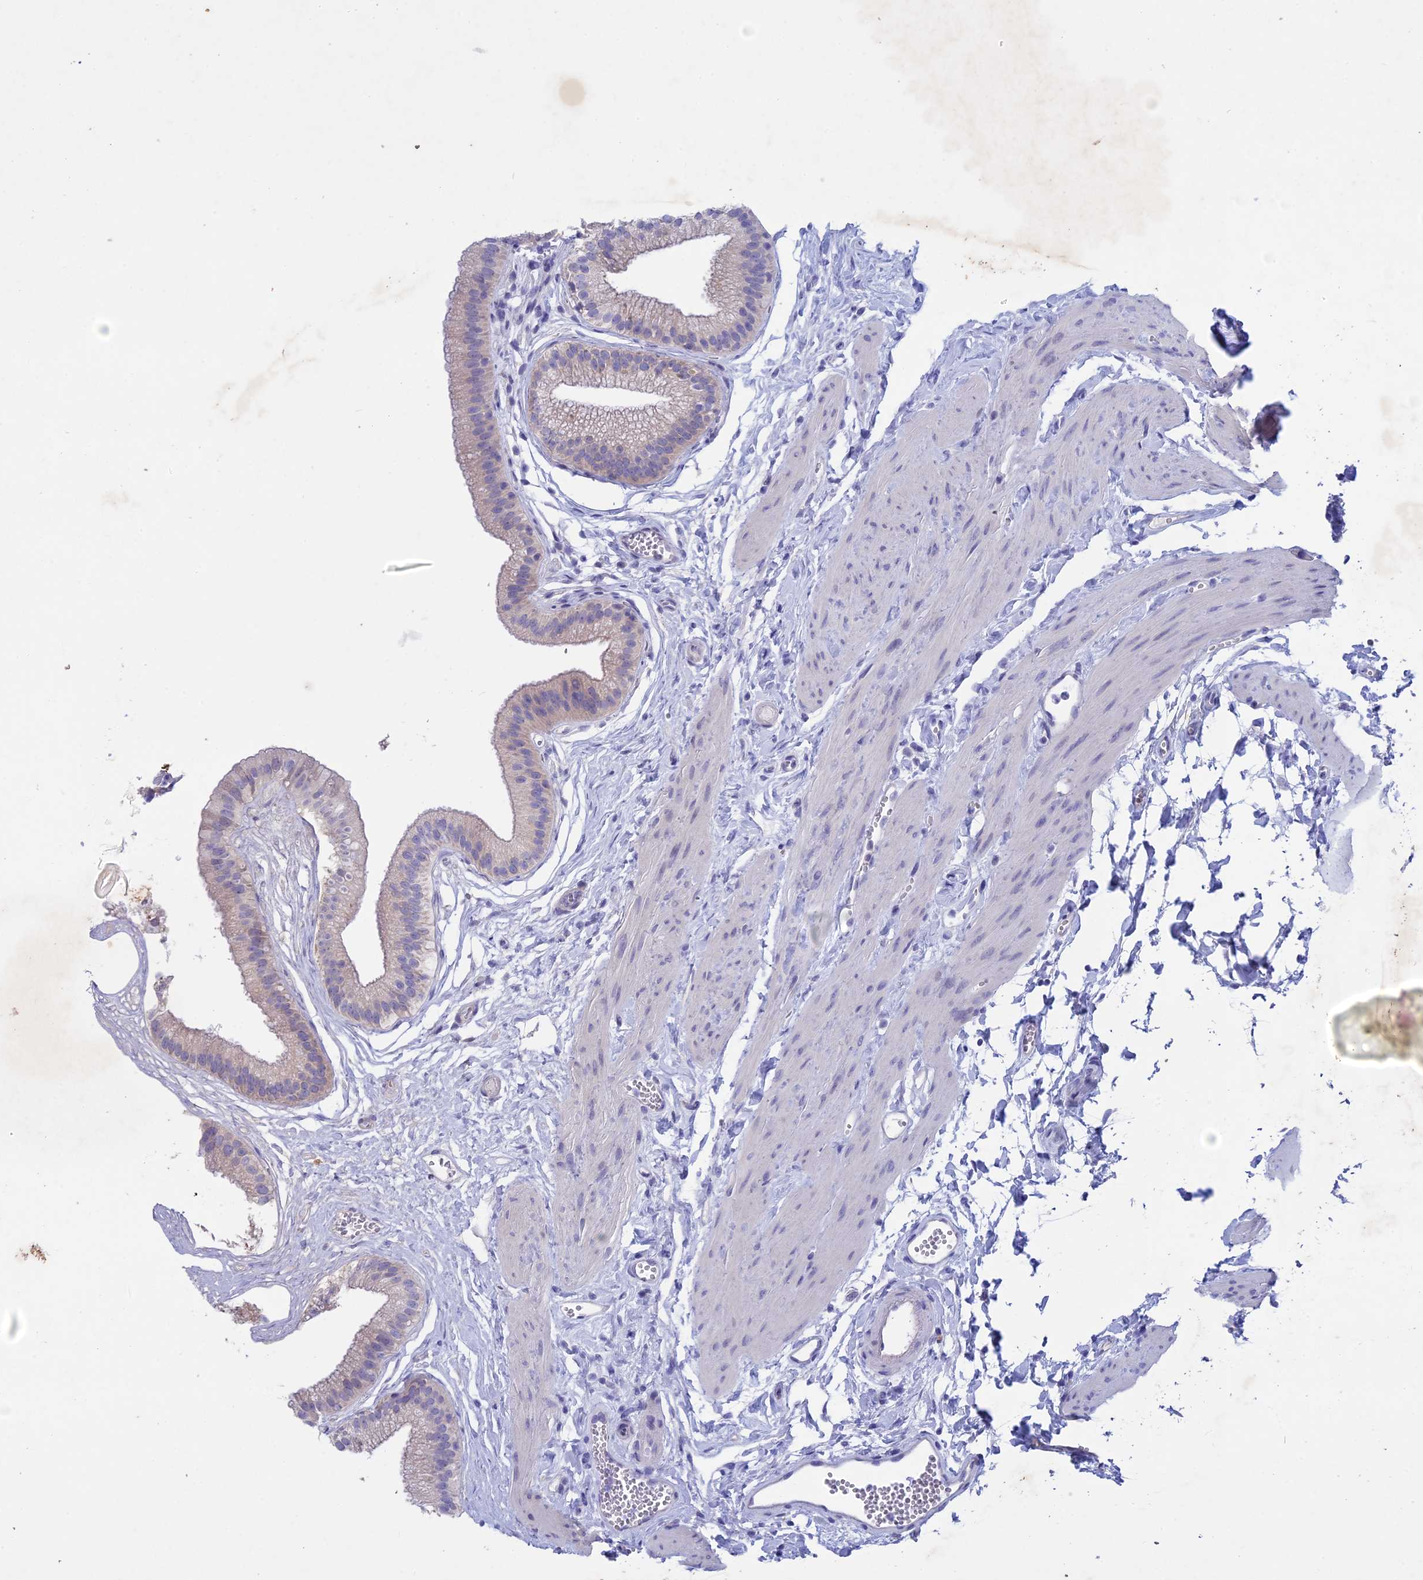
{"staining": {"intensity": "negative", "quantity": "none", "location": "none"}, "tissue": "gallbladder", "cell_type": "Glandular cells", "image_type": "normal", "snomed": [{"axis": "morphology", "description": "Normal tissue, NOS"}, {"axis": "topography", "description": "Gallbladder"}], "caption": "Image shows no protein staining in glandular cells of benign gallbladder.", "gene": "BTBD19", "patient": {"sex": "female", "age": 54}}